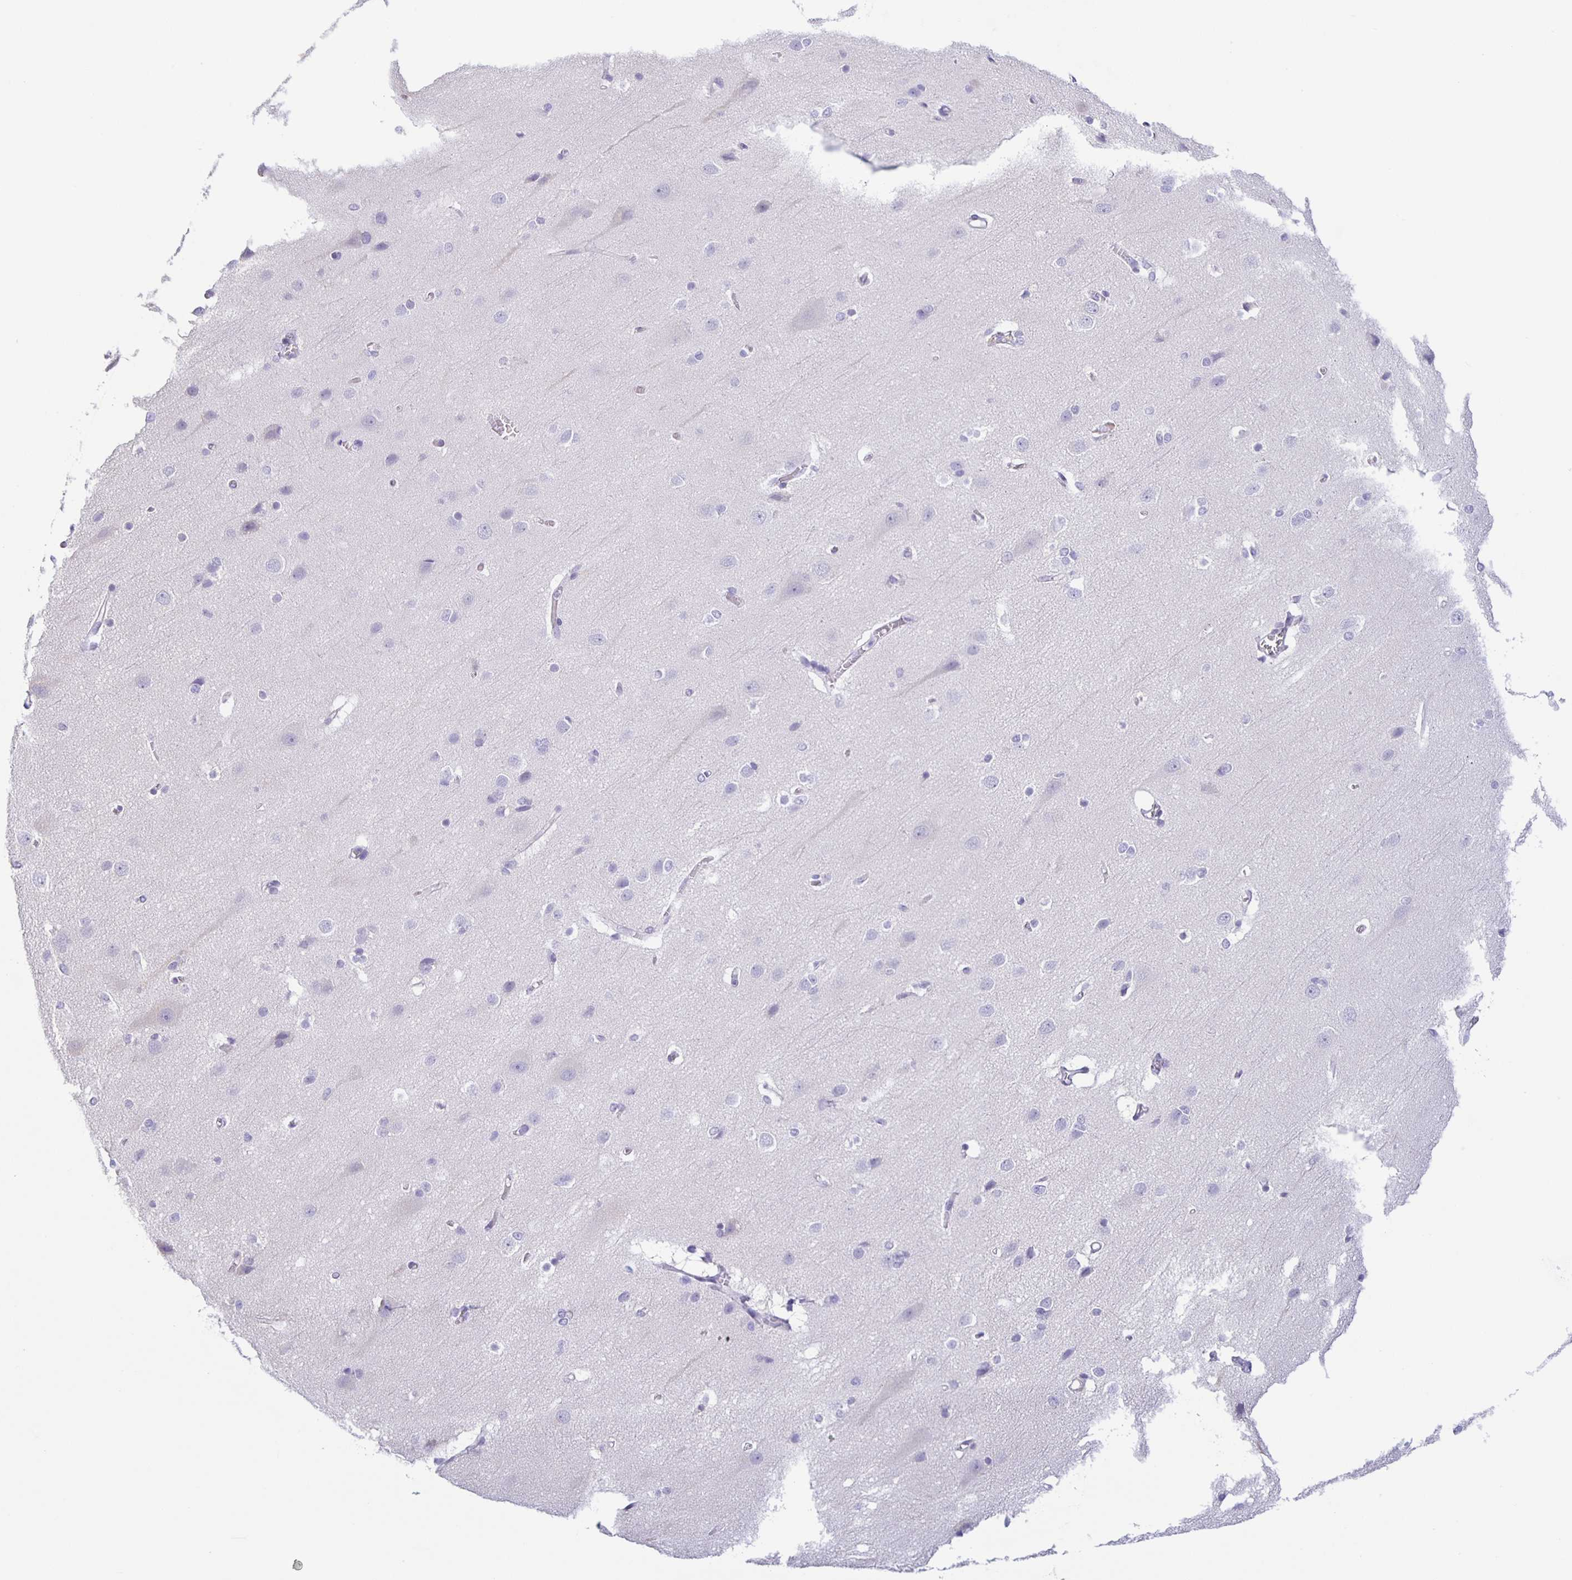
{"staining": {"intensity": "negative", "quantity": "none", "location": "none"}, "tissue": "cerebral cortex", "cell_type": "Endothelial cells", "image_type": "normal", "snomed": [{"axis": "morphology", "description": "Normal tissue, NOS"}, {"axis": "topography", "description": "Cerebral cortex"}], "caption": "Immunohistochemistry (IHC) of benign cerebral cortex demonstrates no positivity in endothelial cells. (Stains: DAB (3,3'-diaminobenzidine) IHC with hematoxylin counter stain, Microscopy: brightfield microscopy at high magnification).", "gene": "TGIF2LX", "patient": {"sex": "male", "age": 37}}